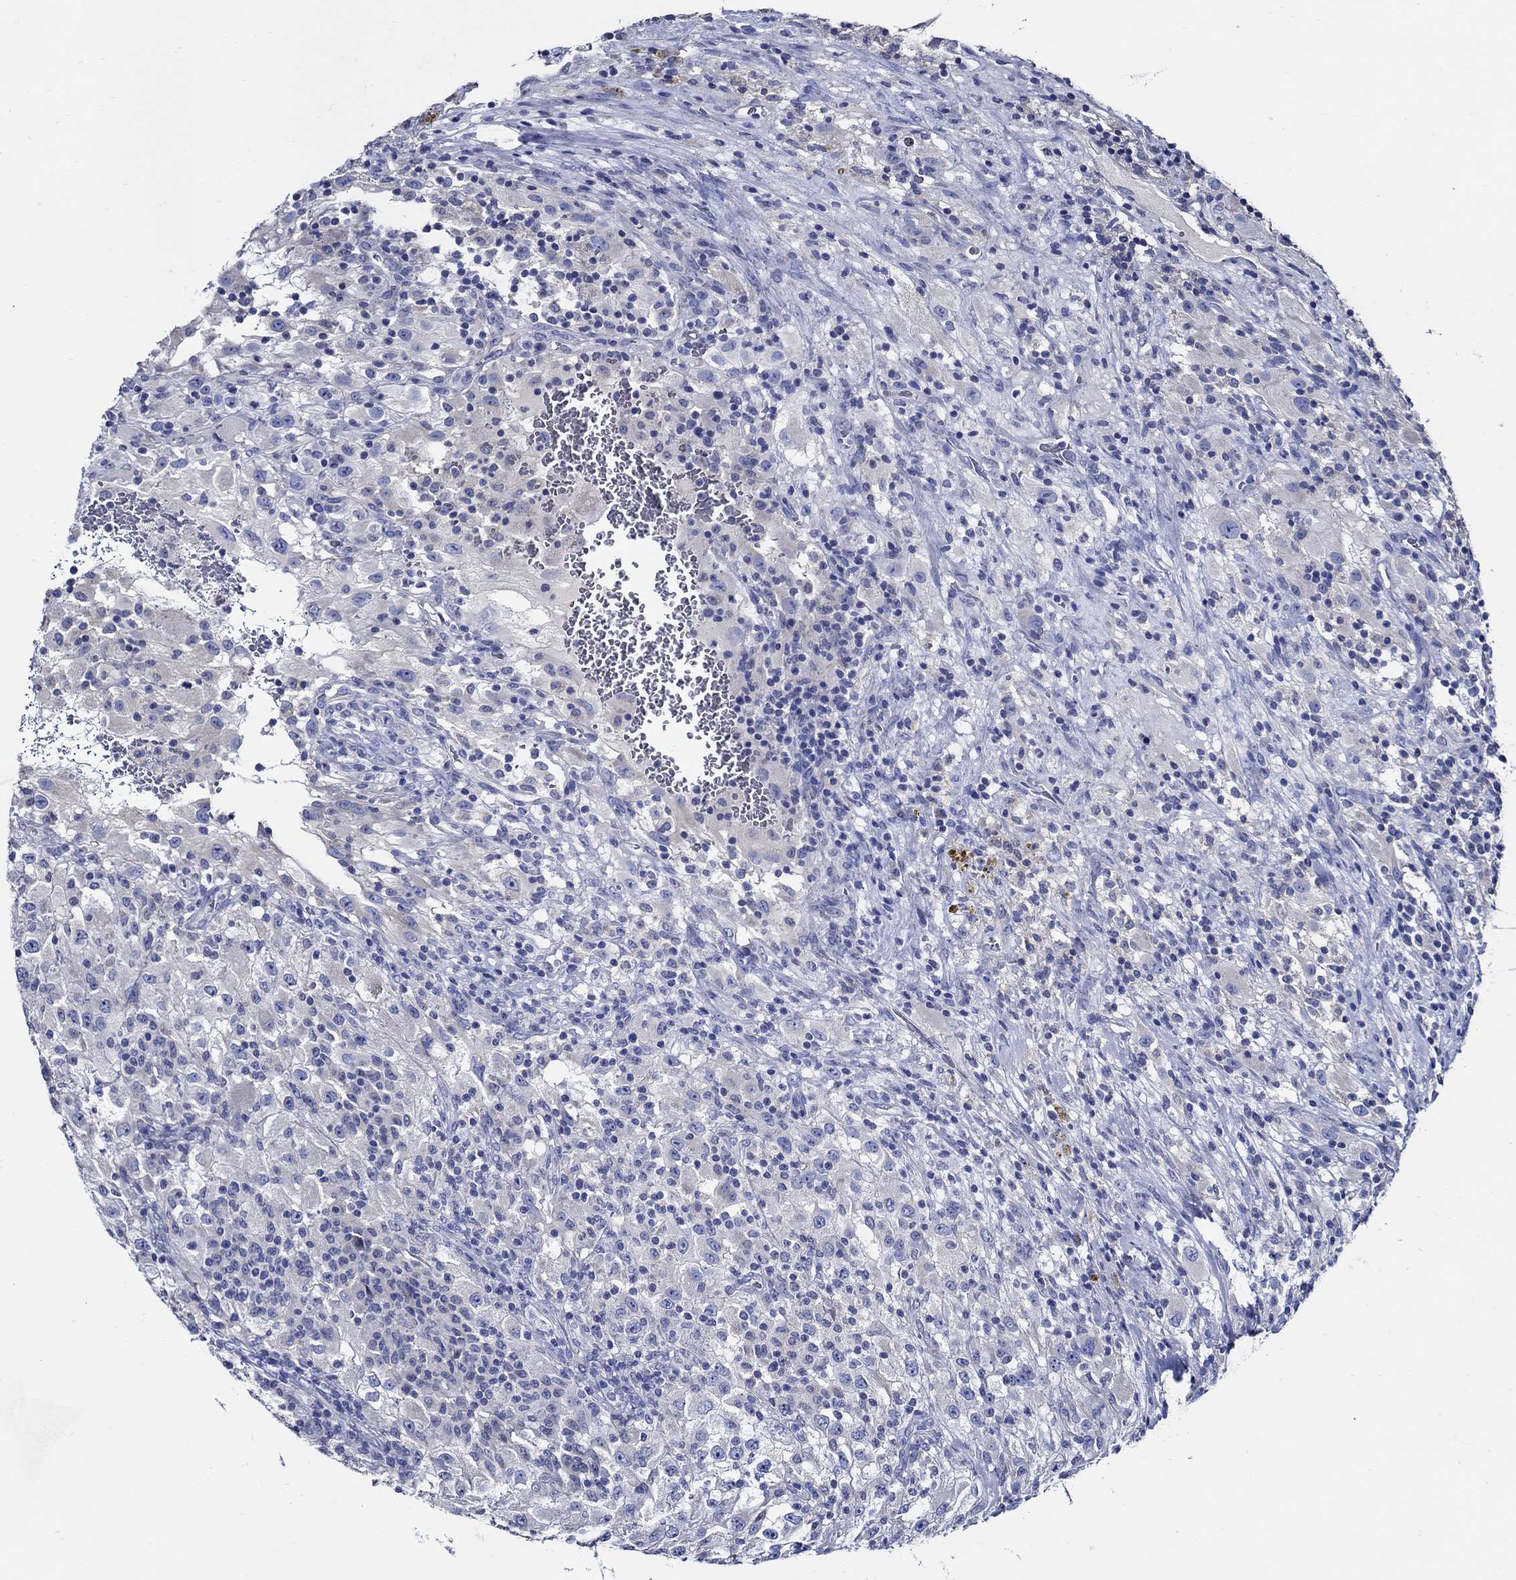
{"staining": {"intensity": "negative", "quantity": "none", "location": "none"}, "tissue": "renal cancer", "cell_type": "Tumor cells", "image_type": "cancer", "snomed": [{"axis": "morphology", "description": "Adenocarcinoma, NOS"}, {"axis": "topography", "description": "Kidney"}], "caption": "Micrograph shows no protein positivity in tumor cells of renal adenocarcinoma tissue.", "gene": "SKOR1", "patient": {"sex": "female", "age": 67}}